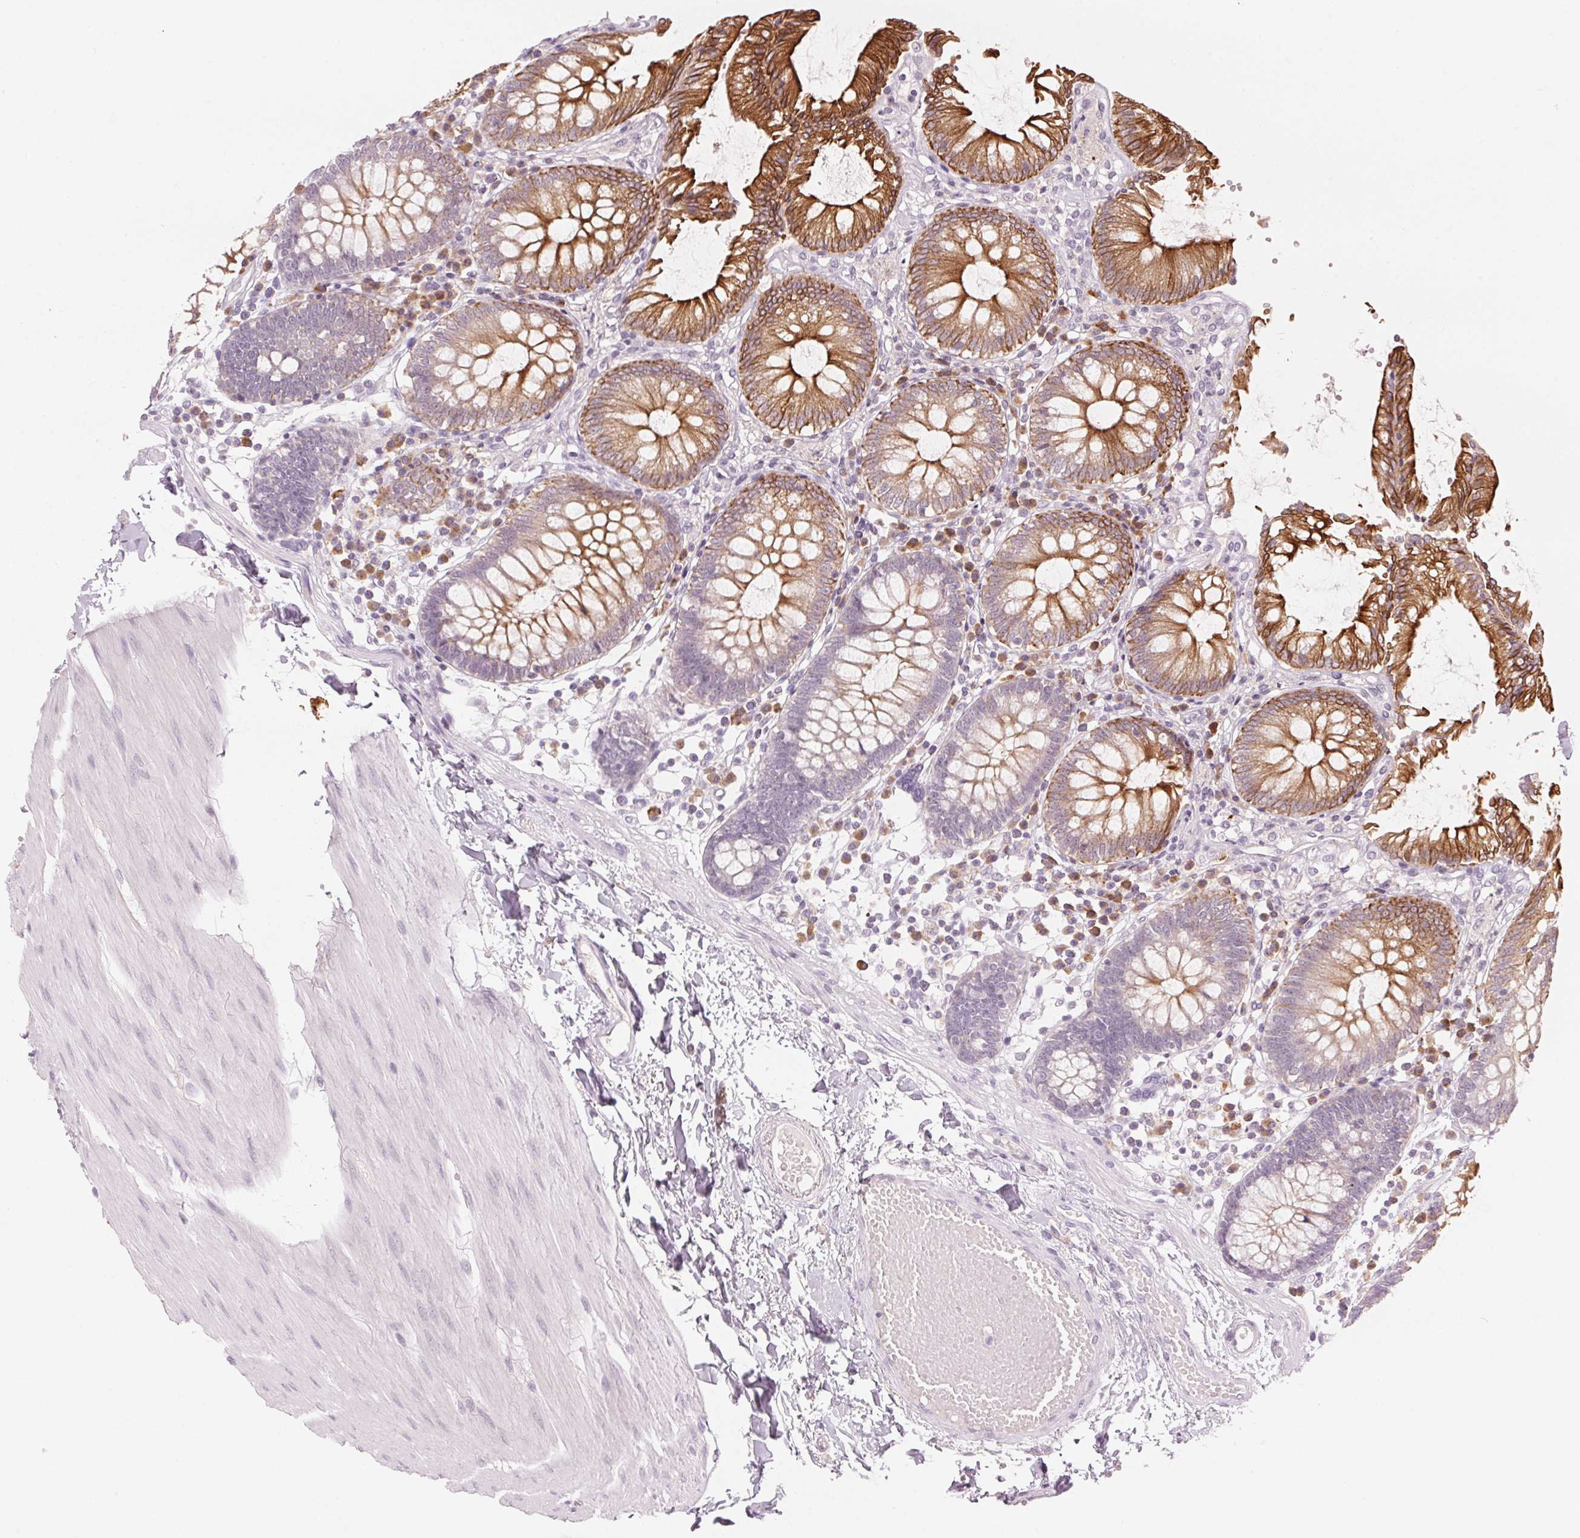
{"staining": {"intensity": "negative", "quantity": "none", "location": "none"}, "tissue": "colon", "cell_type": "Endothelial cells", "image_type": "normal", "snomed": [{"axis": "morphology", "description": "Normal tissue, NOS"}, {"axis": "morphology", "description": "Adenocarcinoma, NOS"}, {"axis": "topography", "description": "Colon"}], "caption": "DAB immunohistochemical staining of benign human colon reveals no significant expression in endothelial cells. Brightfield microscopy of immunohistochemistry stained with DAB (brown) and hematoxylin (blue), captured at high magnification.", "gene": "SCTR", "patient": {"sex": "male", "age": 83}}